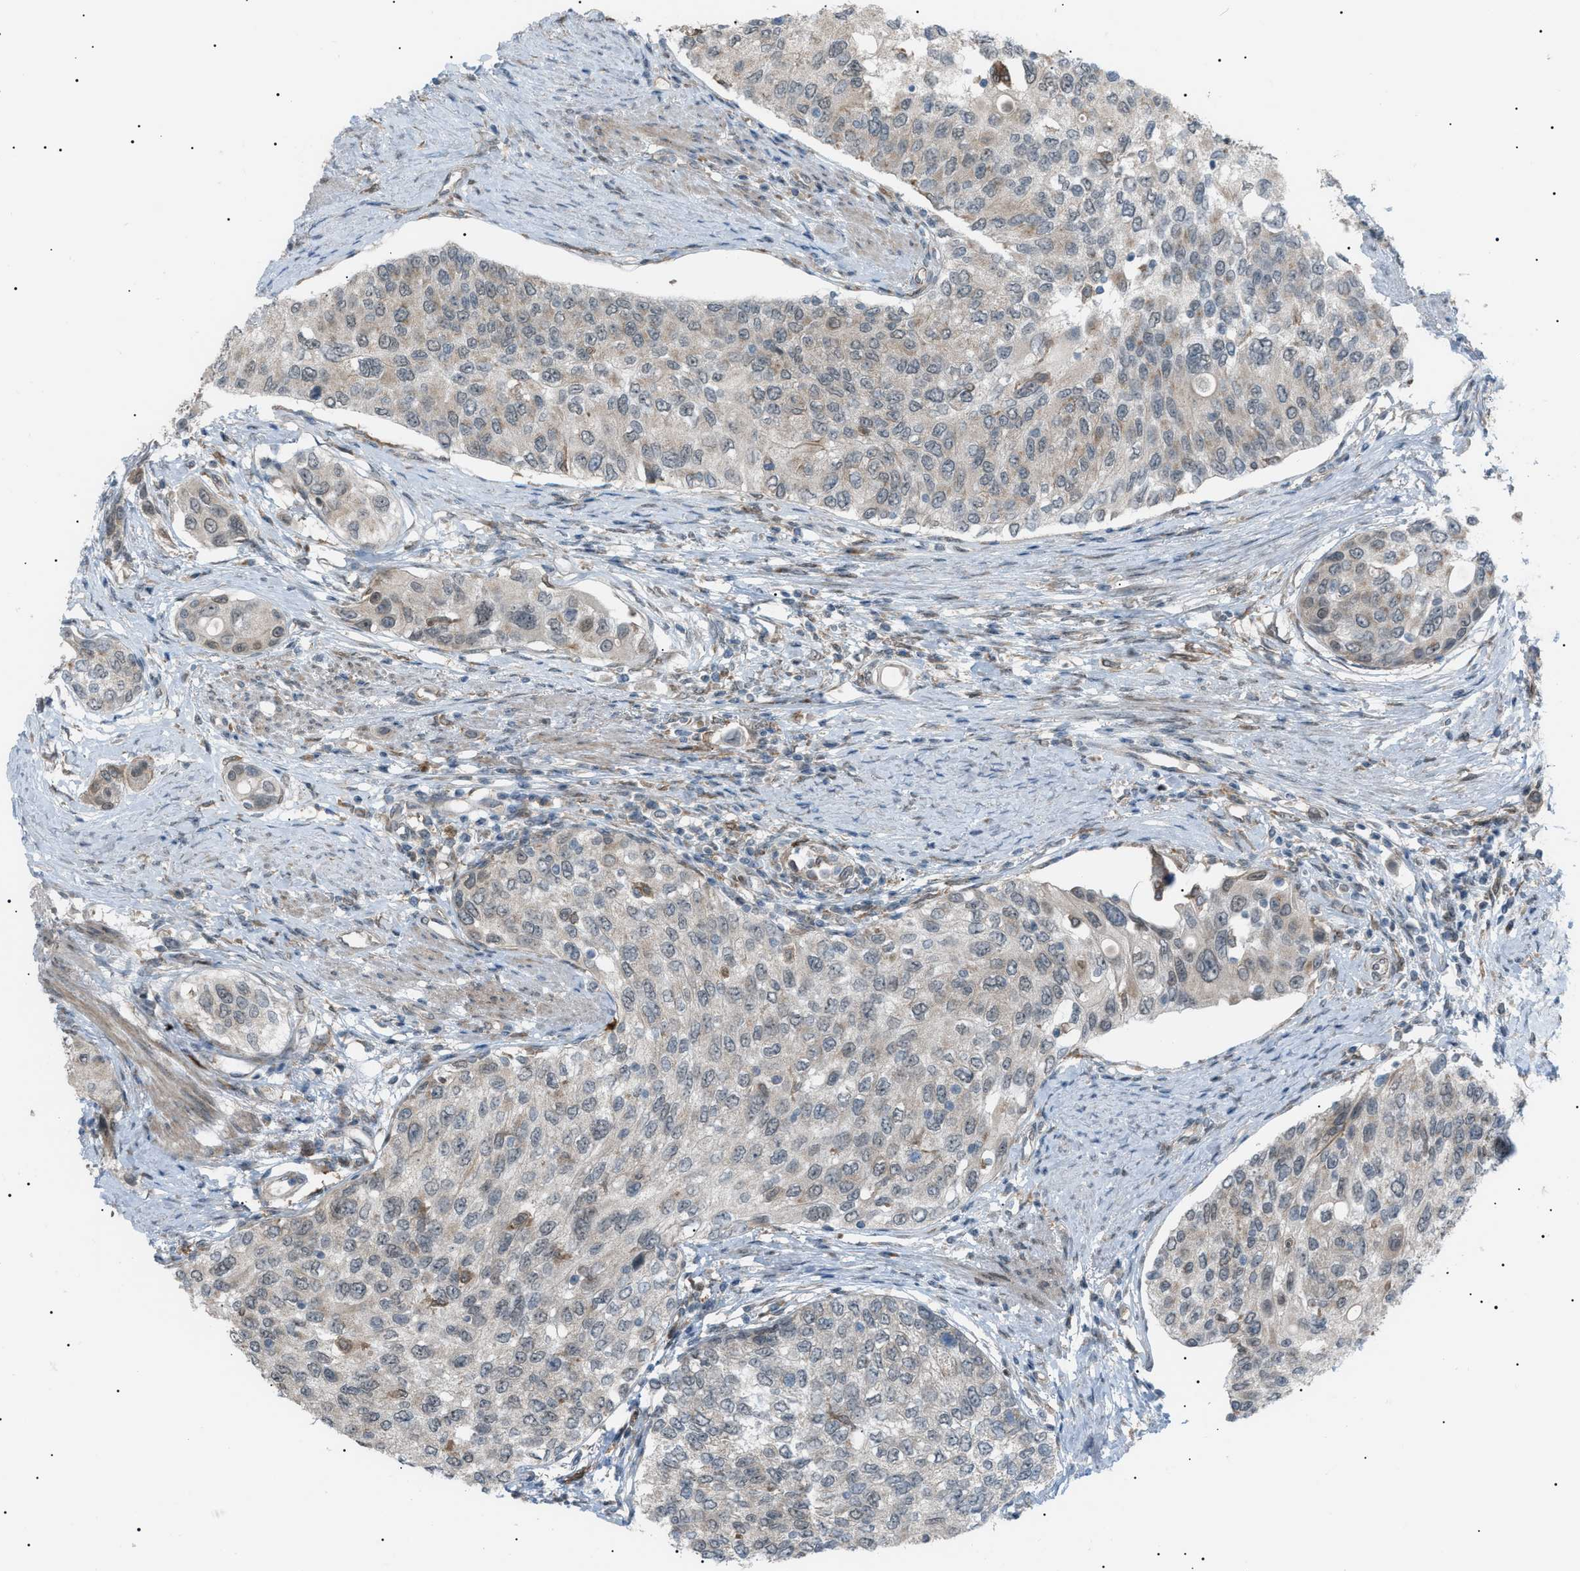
{"staining": {"intensity": "negative", "quantity": "none", "location": "none"}, "tissue": "urothelial cancer", "cell_type": "Tumor cells", "image_type": "cancer", "snomed": [{"axis": "morphology", "description": "Urothelial carcinoma, High grade"}, {"axis": "topography", "description": "Urinary bladder"}], "caption": "Tumor cells show no significant staining in high-grade urothelial carcinoma.", "gene": "LPIN2", "patient": {"sex": "female", "age": 56}}